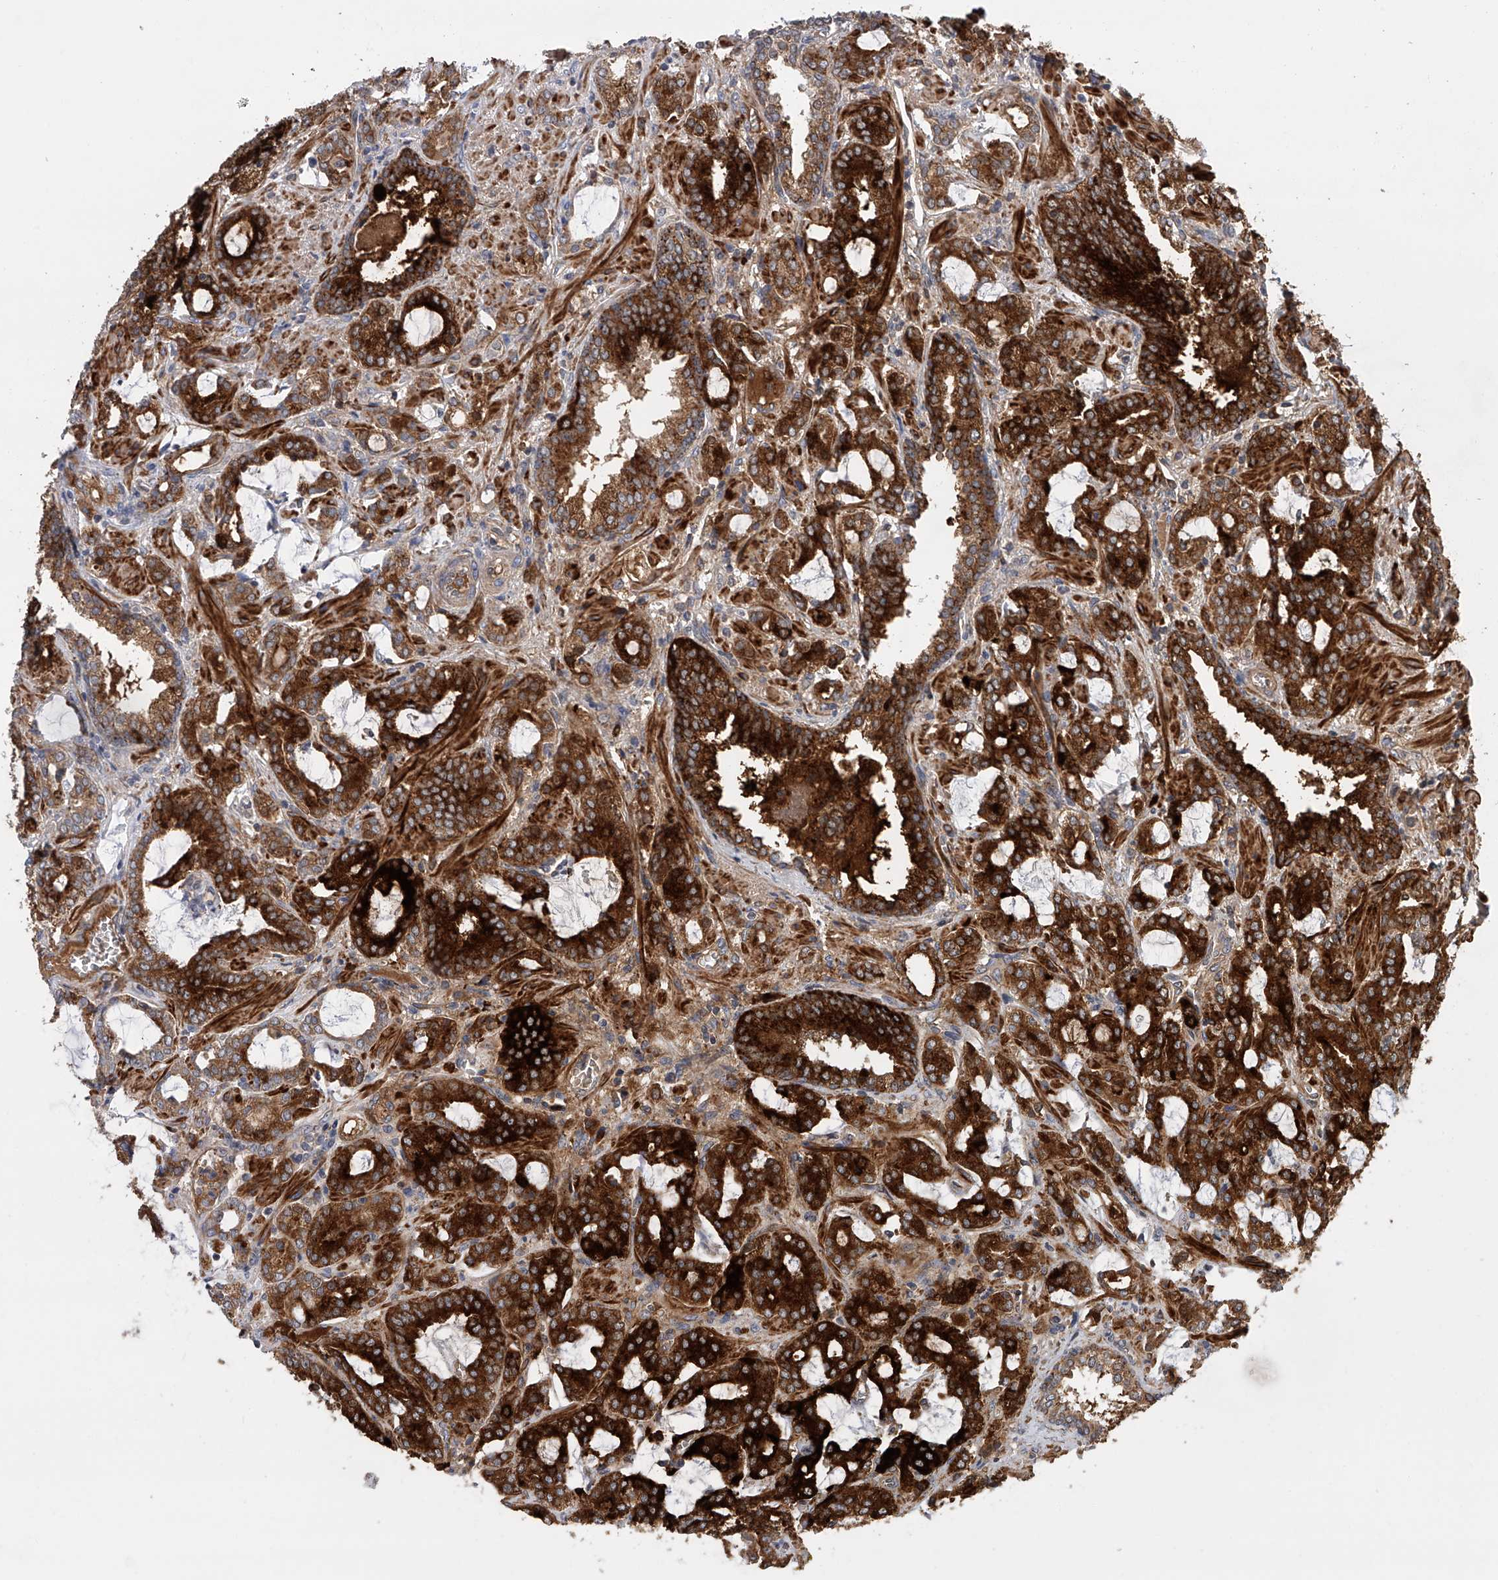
{"staining": {"intensity": "strong", "quantity": ">75%", "location": "cytoplasmic/membranous"}, "tissue": "prostate cancer", "cell_type": "Tumor cells", "image_type": "cancer", "snomed": [{"axis": "morphology", "description": "Adenocarcinoma, High grade"}, {"axis": "topography", "description": "Prostate and seminal vesicle, NOS"}], "caption": "High-grade adenocarcinoma (prostate) stained with DAB immunohistochemistry (IHC) shows high levels of strong cytoplasmic/membranous expression in approximately >75% of tumor cells.", "gene": "SPOCK1", "patient": {"sex": "male", "age": 67}}